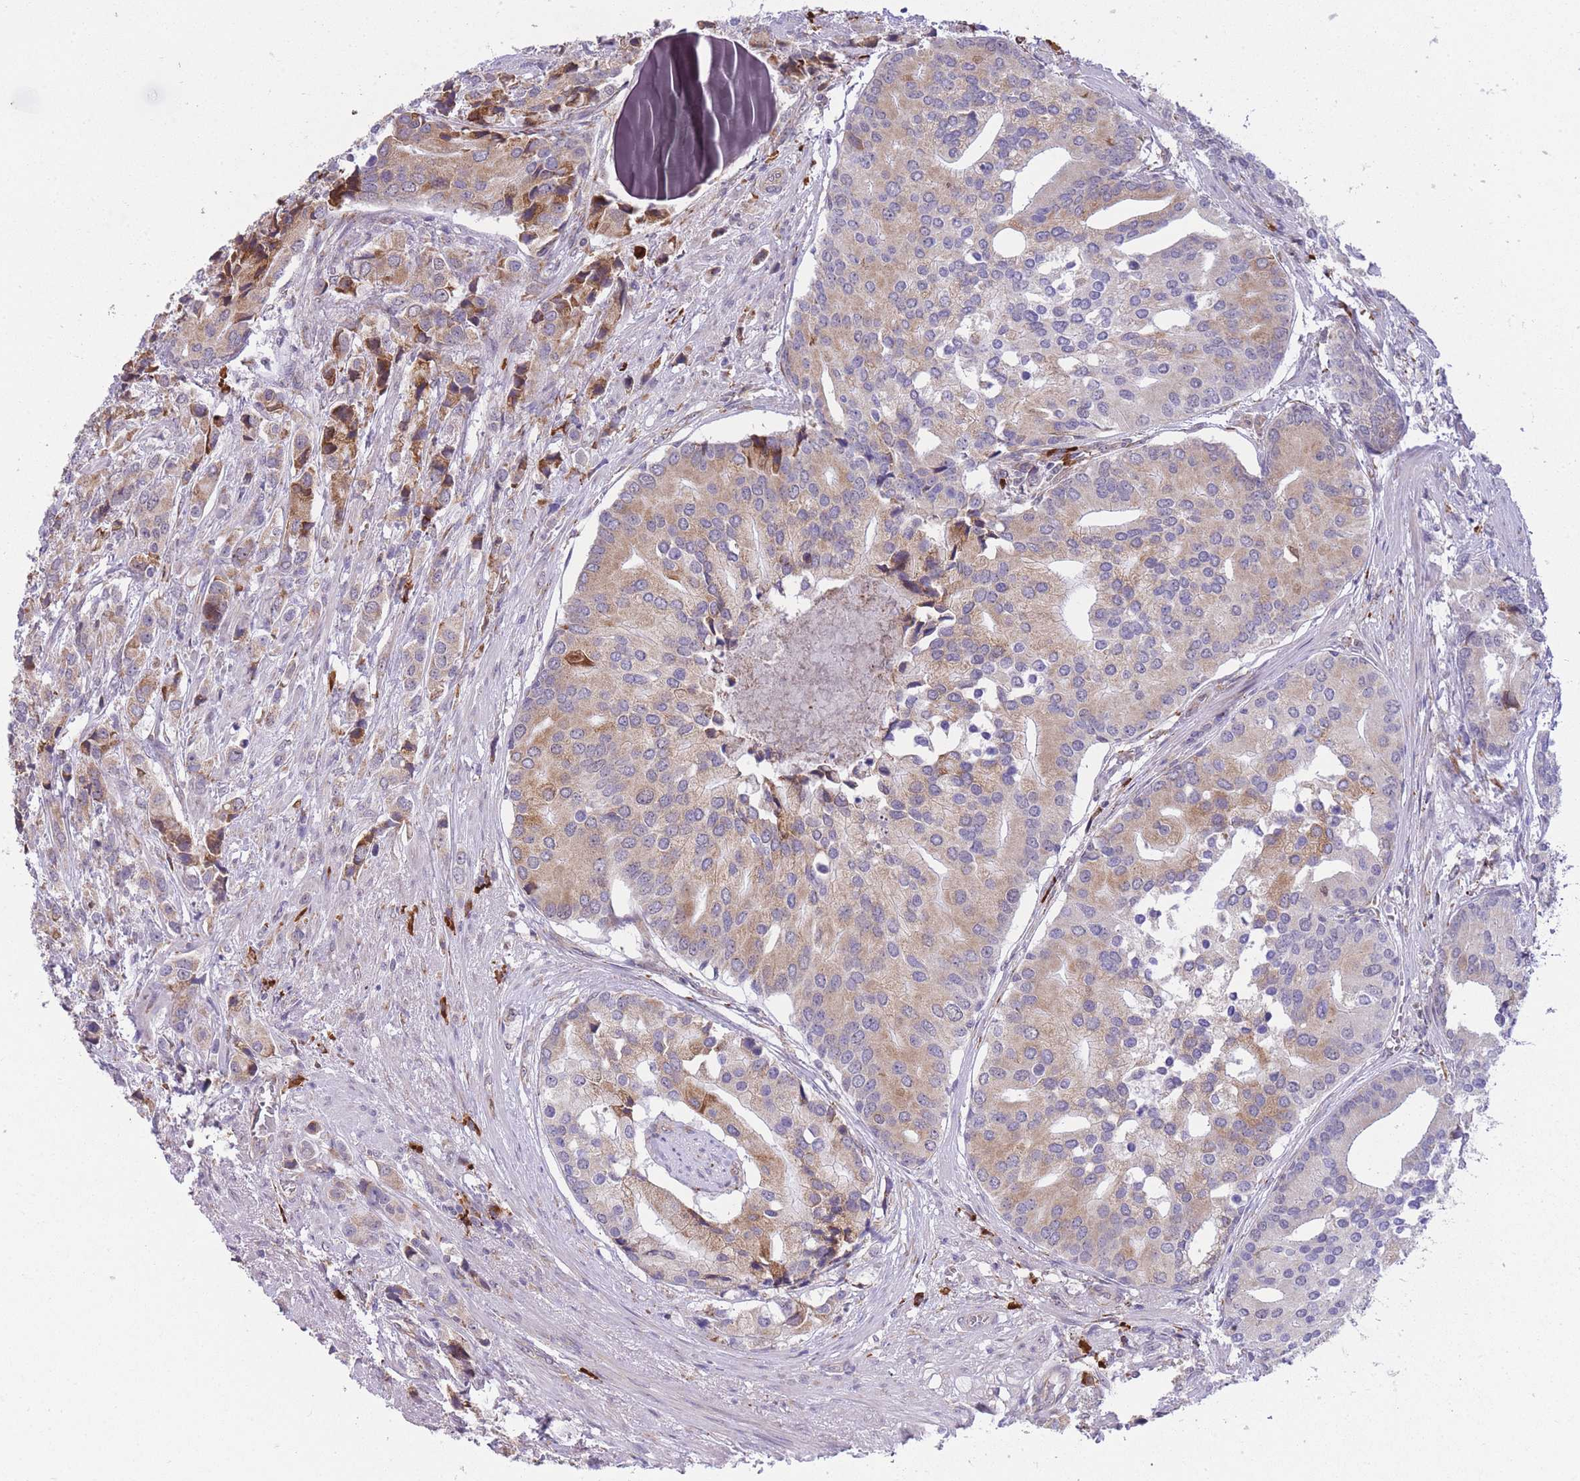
{"staining": {"intensity": "moderate", "quantity": "25%-75%", "location": "cytoplasmic/membranous"}, "tissue": "prostate cancer", "cell_type": "Tumor cells", "image_type": "cancer", "snomed": [{"axis": "morphology", "description": "Adenocarcinoma, High grade"}, {"axis": "topography", "description": "Prostate"}], "caption": "Adenocarcinoma (high-grade) (prostate) tissue reveals moderate cytoplasmic/membranous positivity in about 25%-75% of tumor cells The staining was performed using DAB (3,3'-diaminobenzidine), with brown indicating positive protein expression. Nuclei are stained blue with hematoxylin.", "gene": "EXOSC8", "patient": {"sex": "male", "age": 62}}